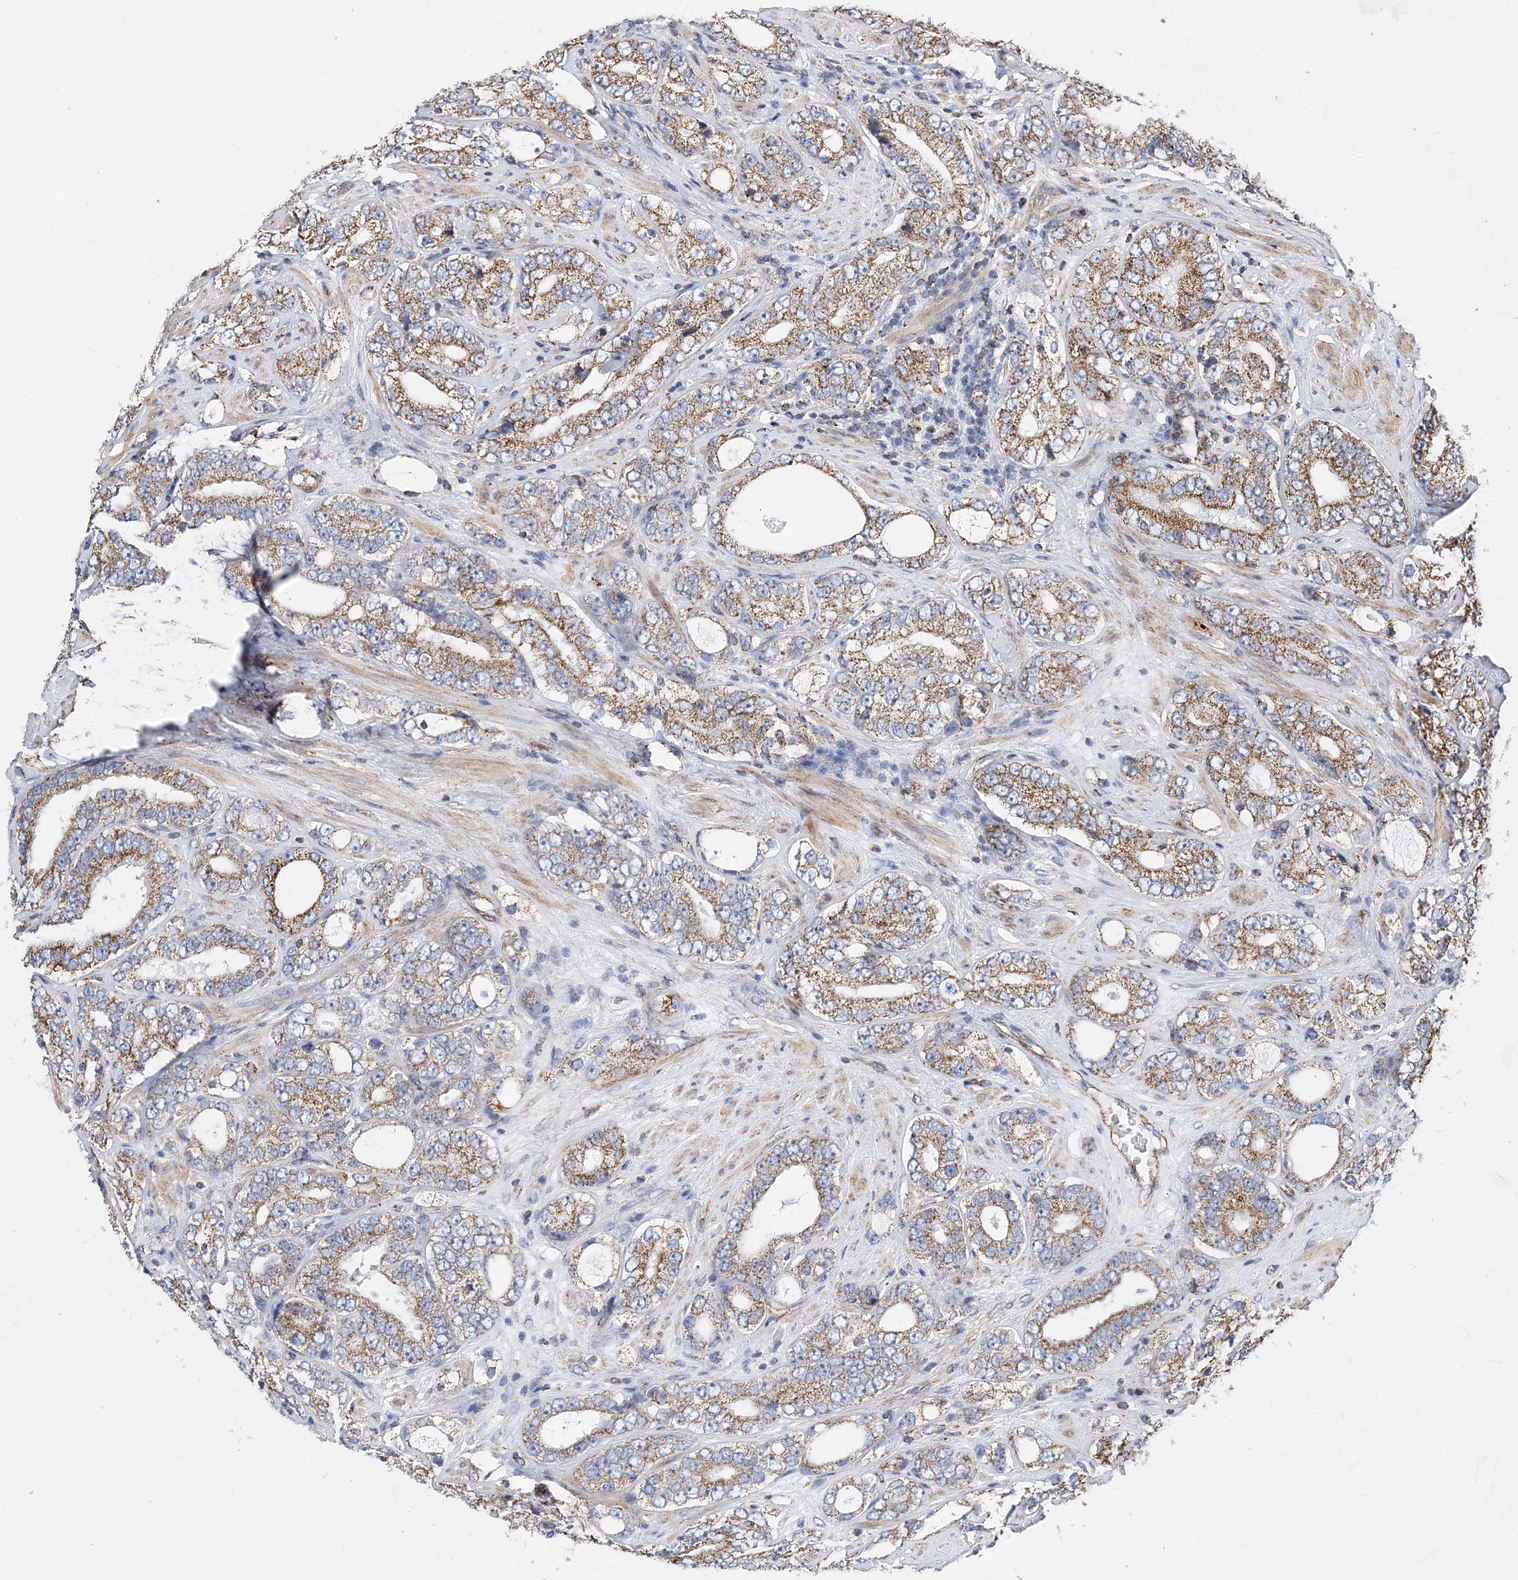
{"staining": {"intensity": "moderate", "quantity": ">75%", "location": "cytoplasmic/membranous"}, "tissue": "prostate cancer", "cell_type": "Tumor cells", "image_type": "cancer", "snomed": [{"axis": "morphology", "description": "Adenocarcinoma, High grade"}, {"axis": "topography", "description": "Prostate"}], "caption": "Protein staining of prostate adenocarcinoma (high-grade) tissue exhibits moderate cytoplasmic/membranous positivity in approximately >75% of tumor cells.", "gene": "ACOT9", "patient": {"sex": "male", "age": 56}}